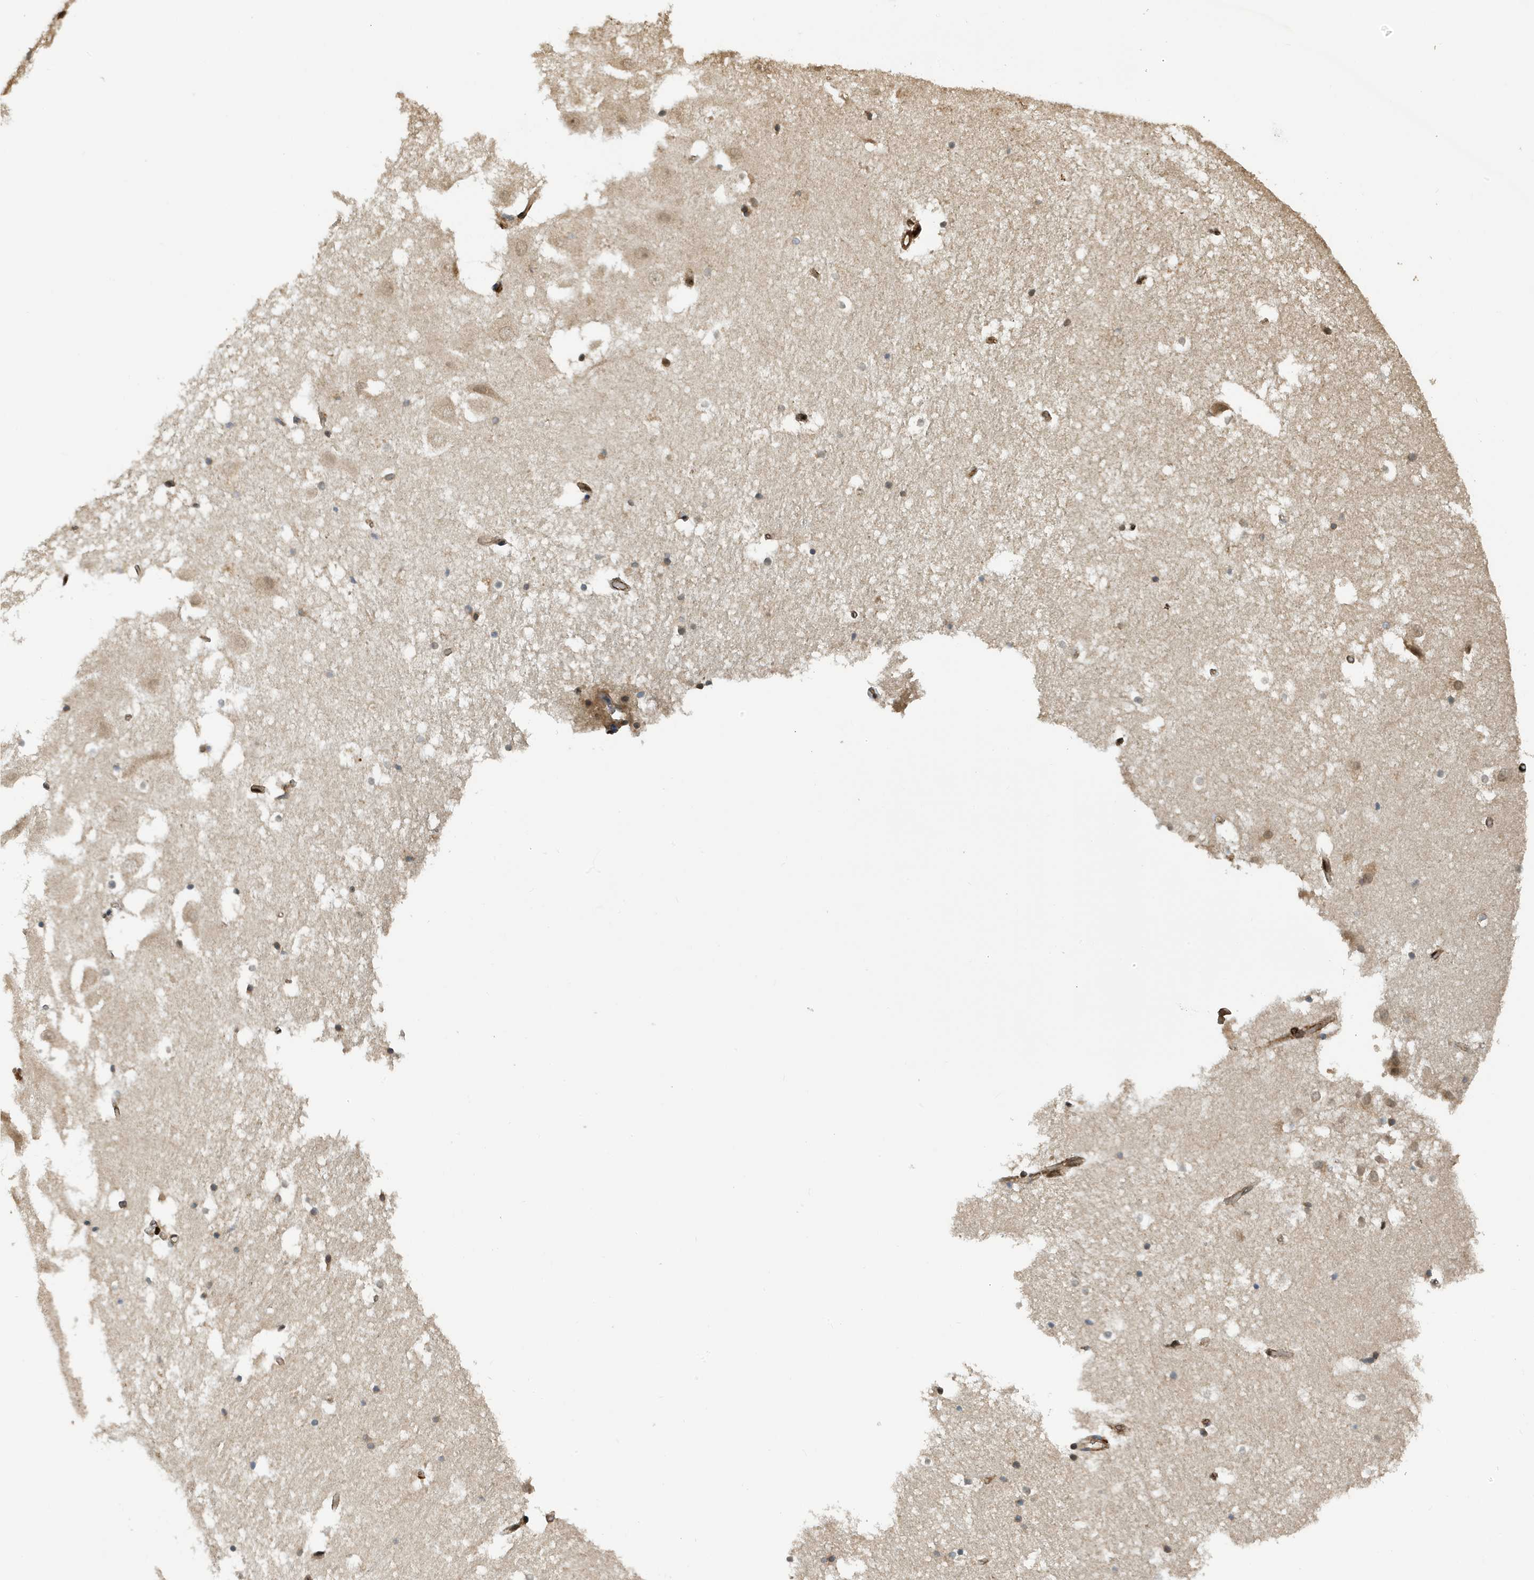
{"staining": {"intensity": "negative", "quantity": "none", "location": "none"}, "tissue": "hippocampus", "cell_type": "Glial cells", "image_type": "normal", "snomed": [{"axis": "morphology", "description": "Normal tissue, NOS"}, {"axis": "topography", "description": "Hippocampus"}], "caption": "The photomicrograph exhibits no staining of glial cells in unremarkable hippocampus.", "gene": "DUSP18", "patient": {"sex": "female", "age": 52}}